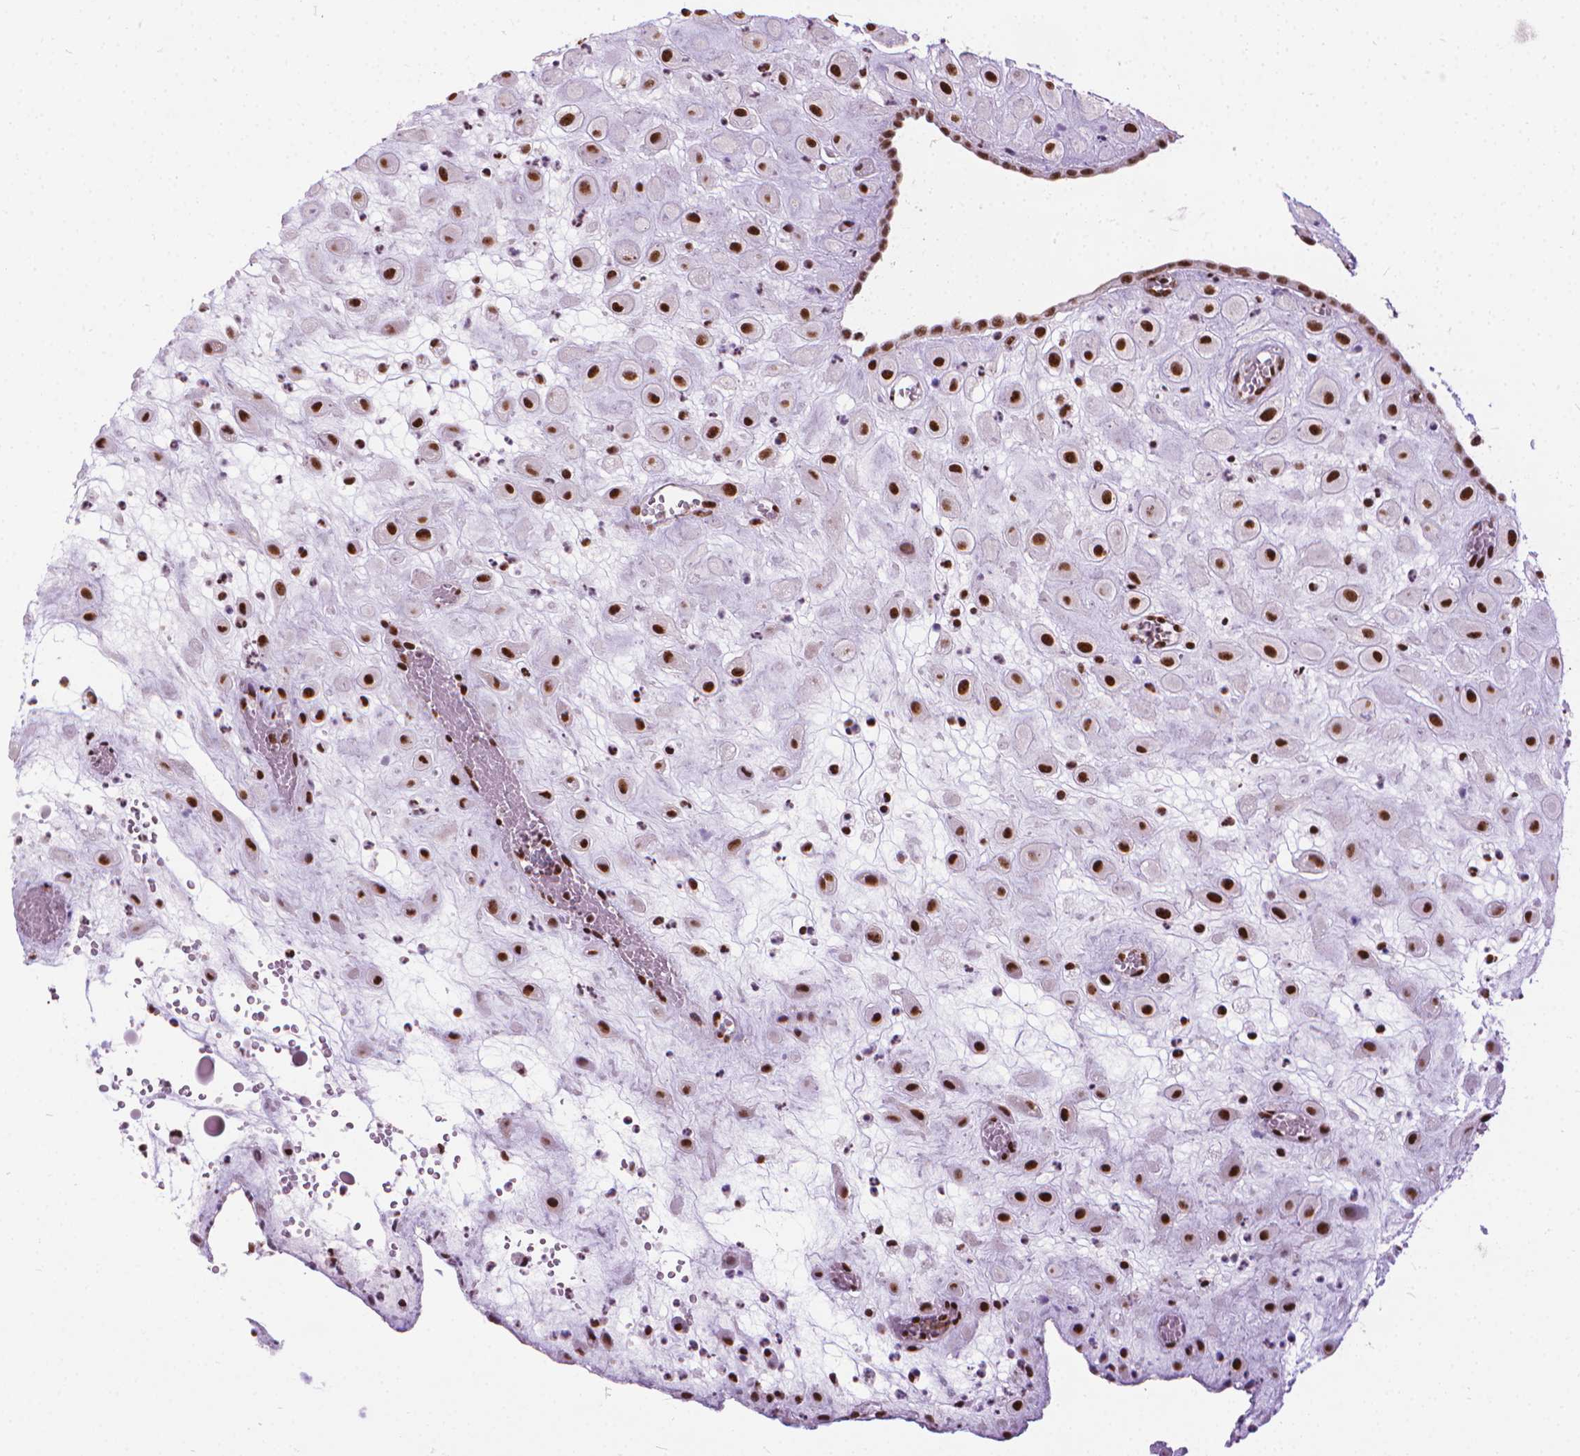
{"staining": {"intensity": "strong", "quantity": ">75%", "location": "nuclear"}, "tissue": "placenta", "cell_type": "Decidual cells", "image_type": "normal", "snomed": [{"axis": "morphology", "description": "Normal tissue, NOS"}, {"axis": "topography", "description": "Placenta"}], "caption": "Unremarkable placenta displays strong nuclear expression in approximately >75% of decidual cells, visualized by immunohistochemistry.", "gene": "AKAP8", "patient": {"sex": "female", "age": 24}}